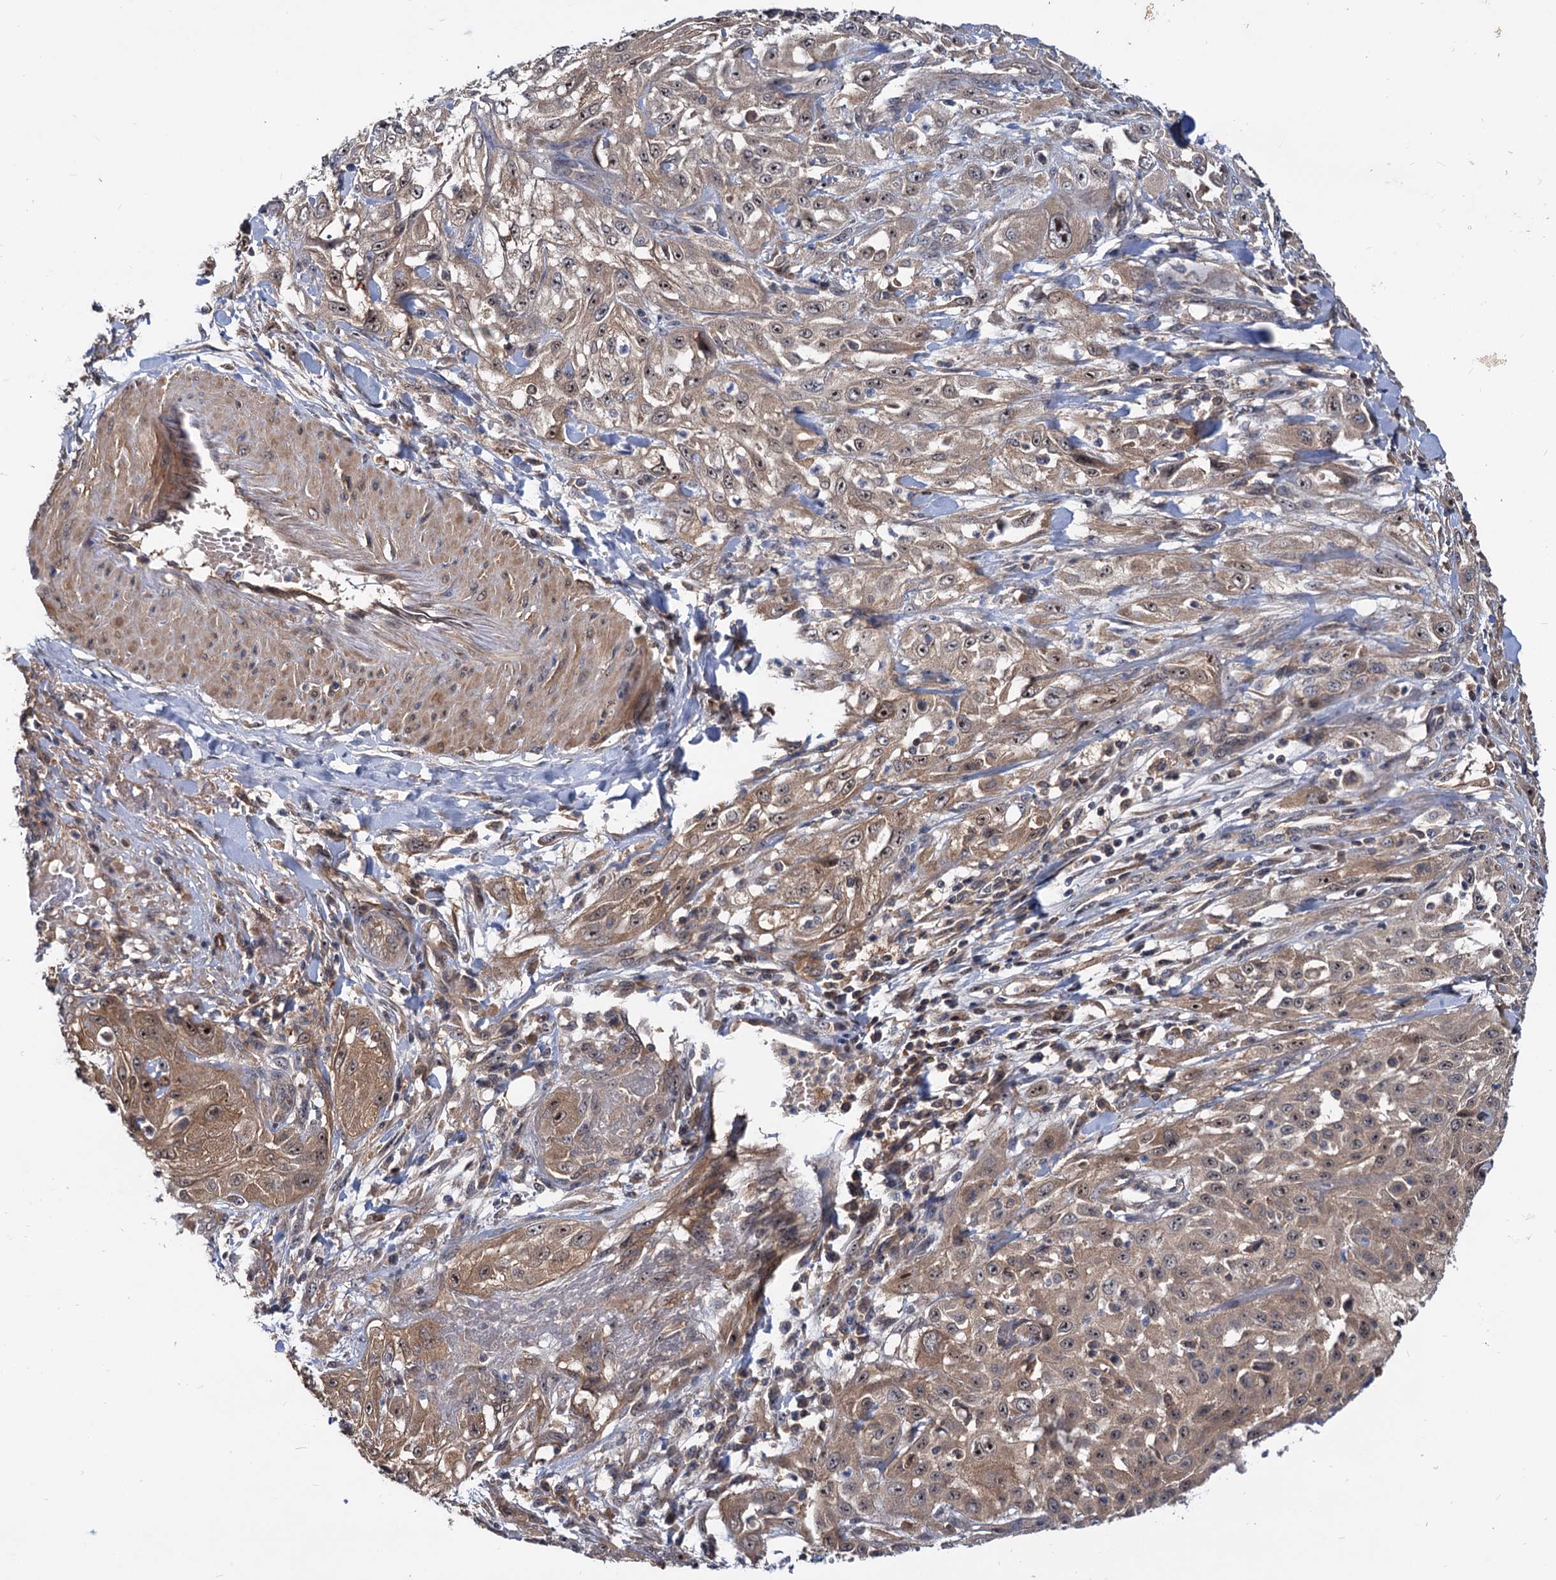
{"staining": {"intensity": "moderate", "quantity": ">75%", "location": "cytoplasmic/membranous,nuclear"}, "tissue": "skin cancer", "cell_type": "Tumor cells", "image_type": "cancer", "snomed": [{"axis": "morphology", "description": "Squamous cell carcinoma, NOS"}, {"axis": "morphology", "description": "Squamous cell carcinoma, metastatic, NOS"}, {"axis": "topography", "description": "Skin"}, {"axis": "topography", "description": "Lymph node"}], "caption": "Moderate cytoplasmic/membranous and nuclear positivity is appreciated in about >75% of tumor cells in skin metastatic squamous cell carcinoma. (DAB (3,3'-diaminobenzidine) = brown stain, brightfield microscopy at high magnification).", "gene": "SNX15", "patient": {"sex": "male", "age": 75}}